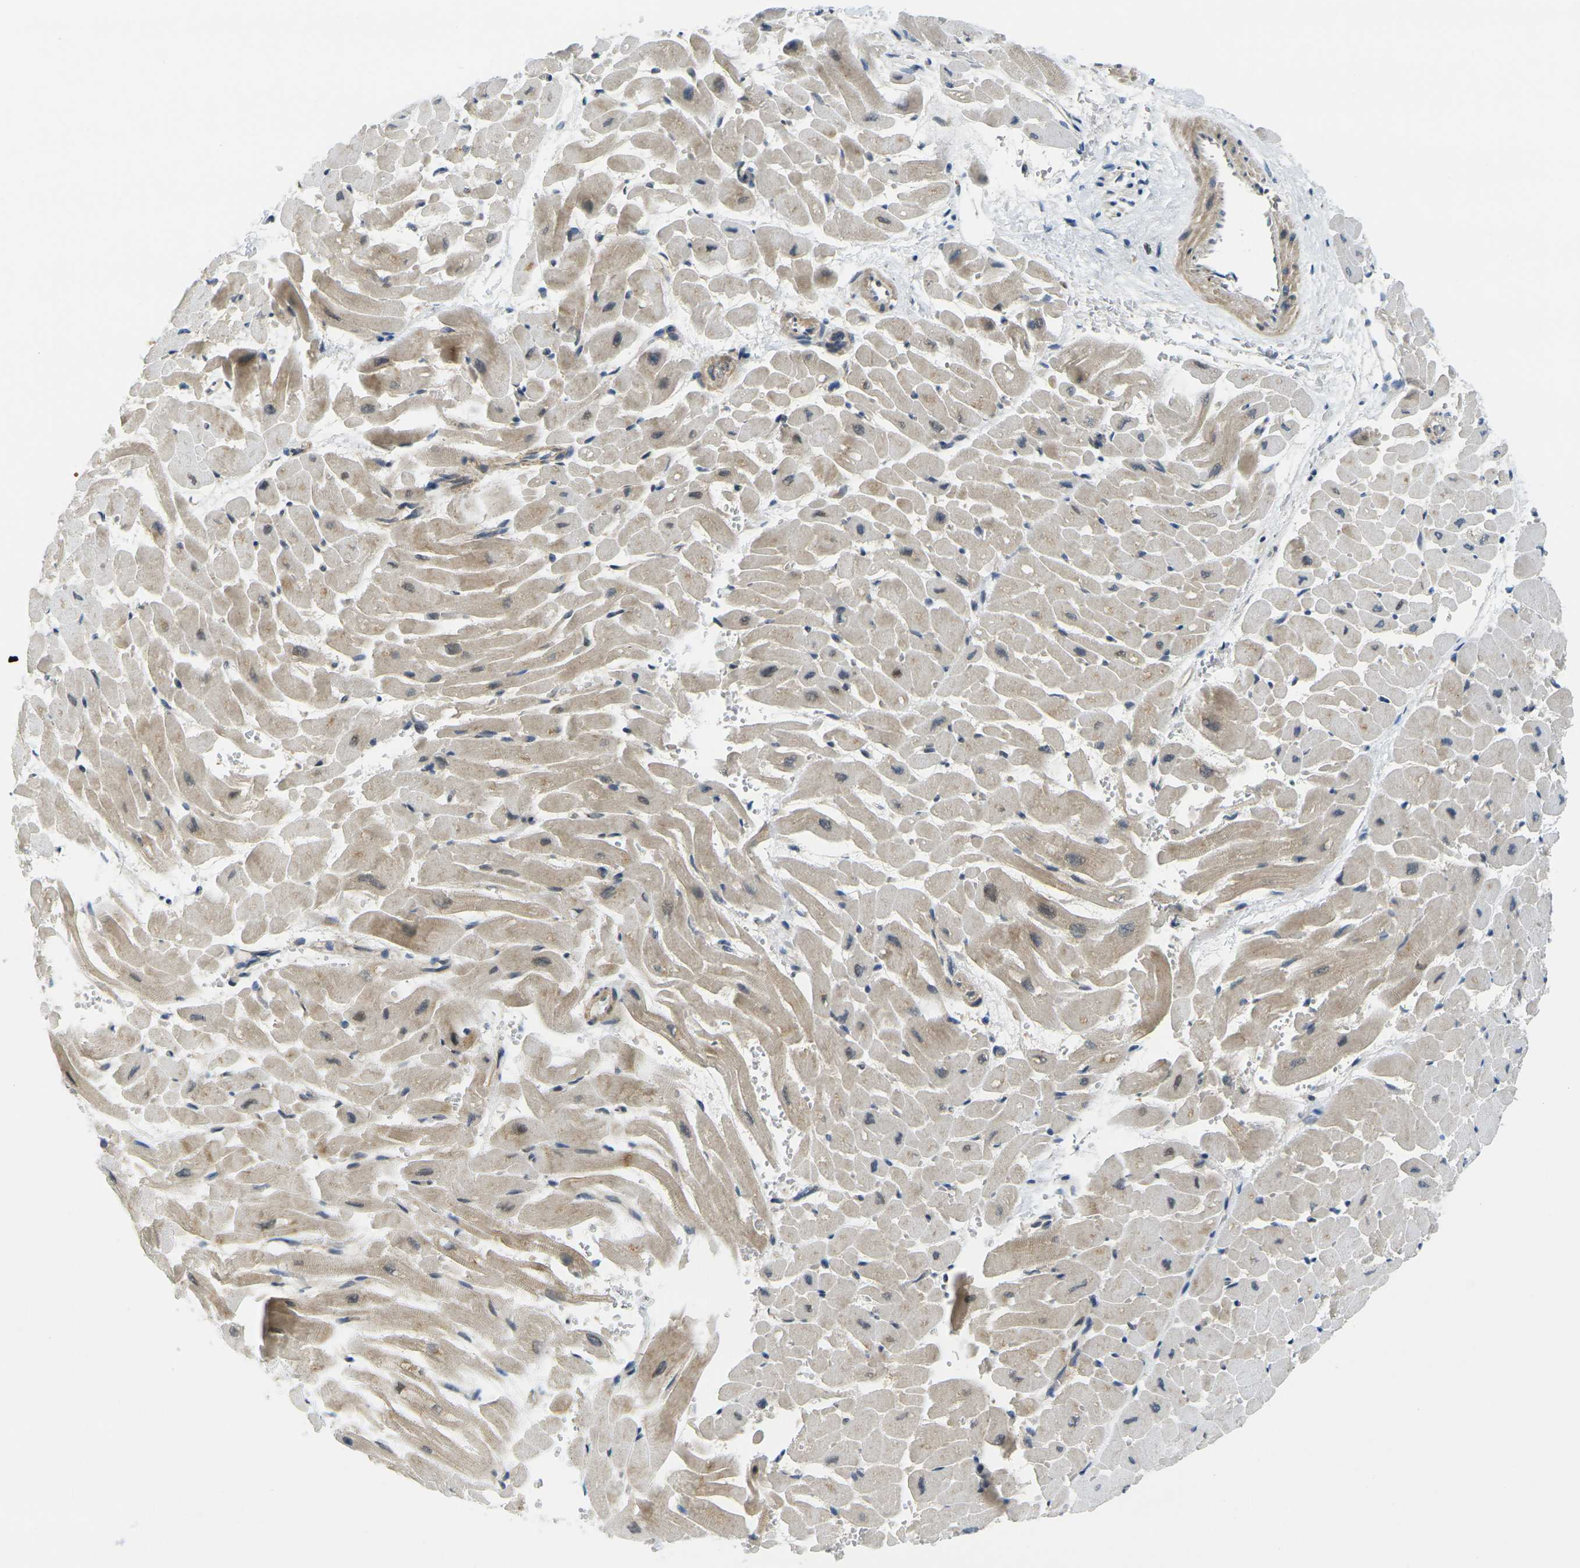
{"staining": {"intensity": "weak", "quantity": ">75%", "location": "cytoplasmic/membranous"}, "tissue": "heart muscle", "cell_type": "Cardiomyocytes", "image_type": "normal", "snomed": [{"axis": "morphology", "description": "Normal tissue, NOS"}, {"axis": "topography", "description": "Heart"}], "caption": "An immunohistochemistry photomicrograph of benign tissue is shown. Protein staining in brown highlights weak cytoplasmic/membranous positivity in heart muscle within cardiomyocytes. The protein is shown in brown color, while the nuclei are stained blue.", "gene": "KCTD10", "patient": {"sex": "male", "age": 45}}